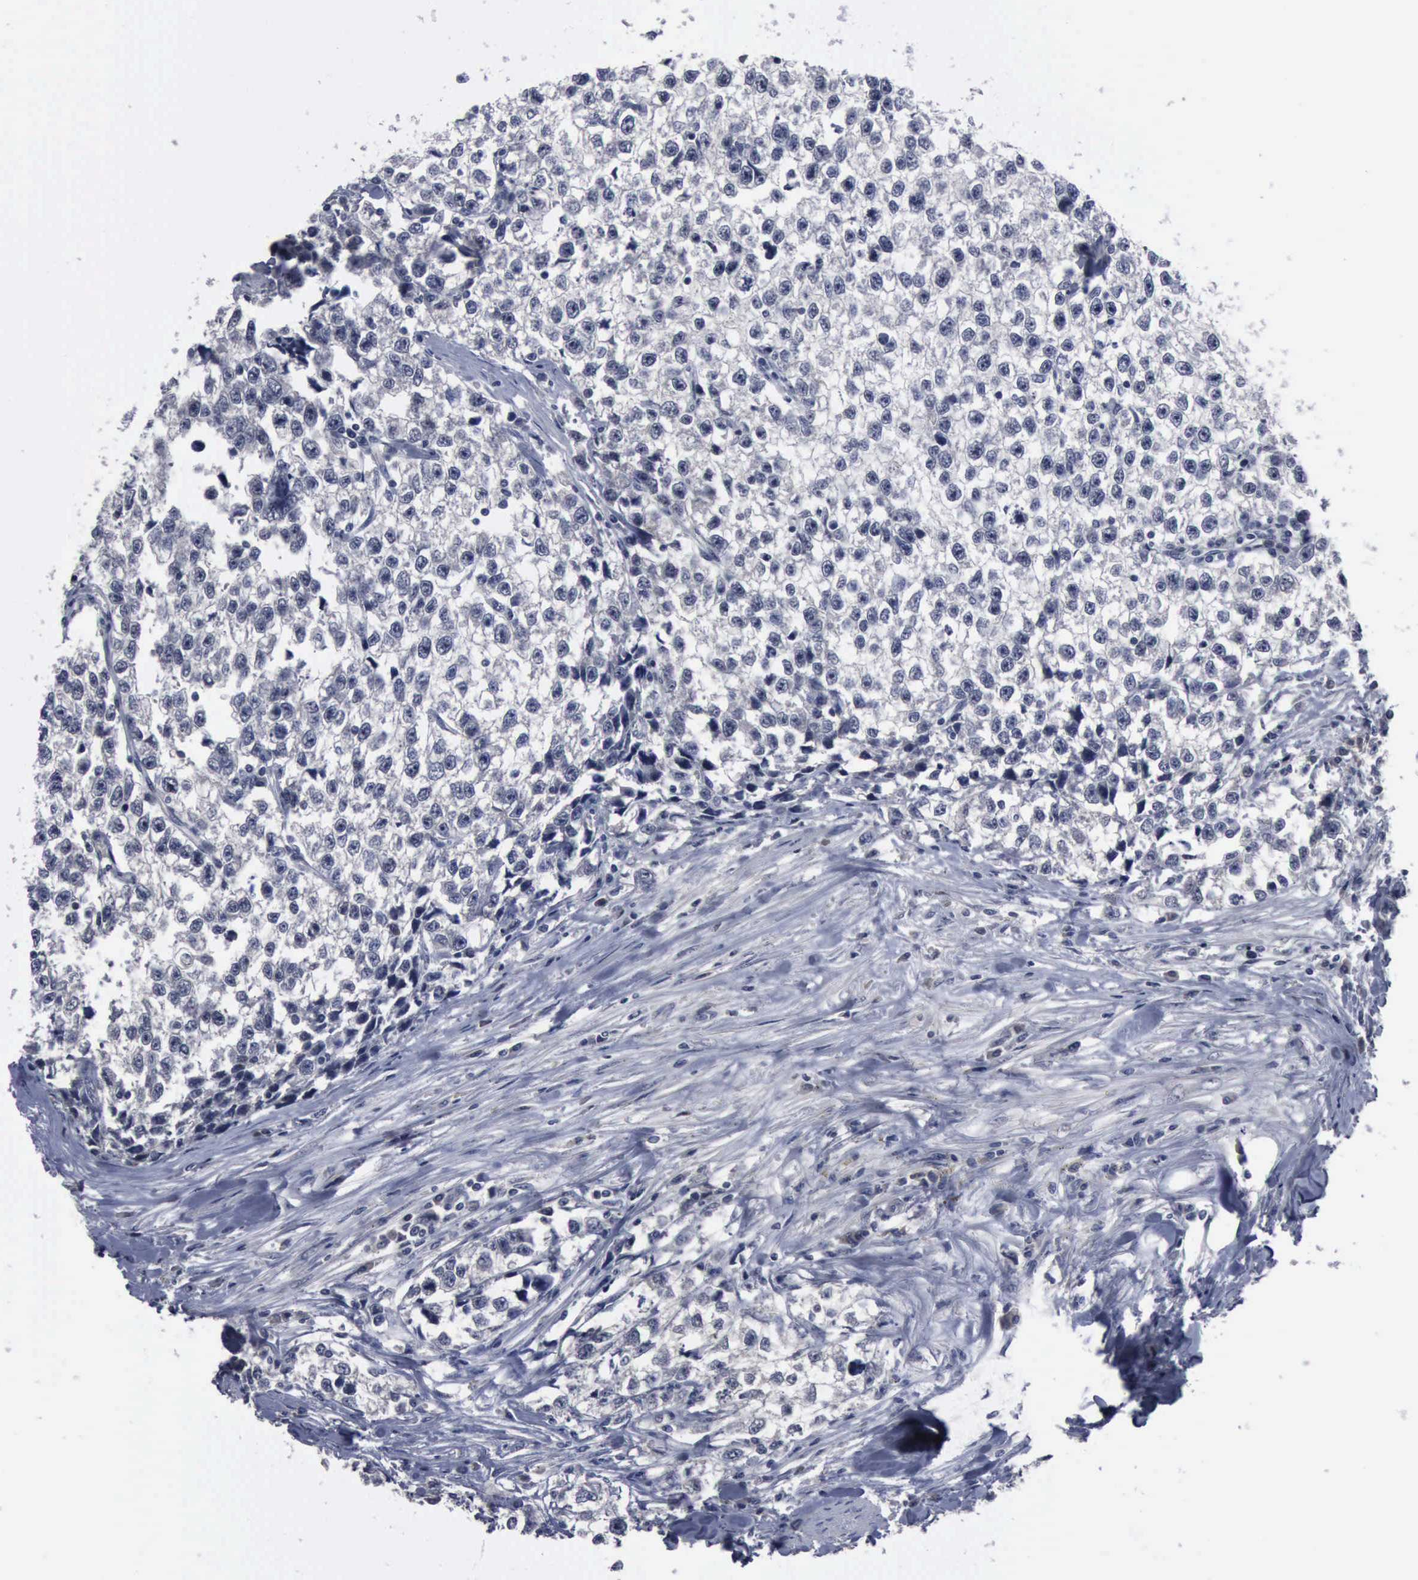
{"staining": {"intensity": "negative", "quantity": "none", "location": "none"}, "tissue": "testis cancer", "cell_type": "Tumor cells", "image_type": "cancer", "snomed": [{"axis": "morphology", "description": "Seminoma, NOS"}, {"axis": "morphology", "description": "Carcinoma, Embryonal, NOS"}, {"axis": "topography", "description": "Testis"}], "caption": "IHC photomicrograph of neoplastic tissue: human seminoma (testis) stained with DAB exhibits no significant protein expression in tumor cells. The staining was performed using DAB to visualize the protein expression in brown, while the nuclei were stained in blue with hematoxylin (Magnification: 20x).", "gene": "MYO18B", "patient": {"sex": "male", "age": 30}}